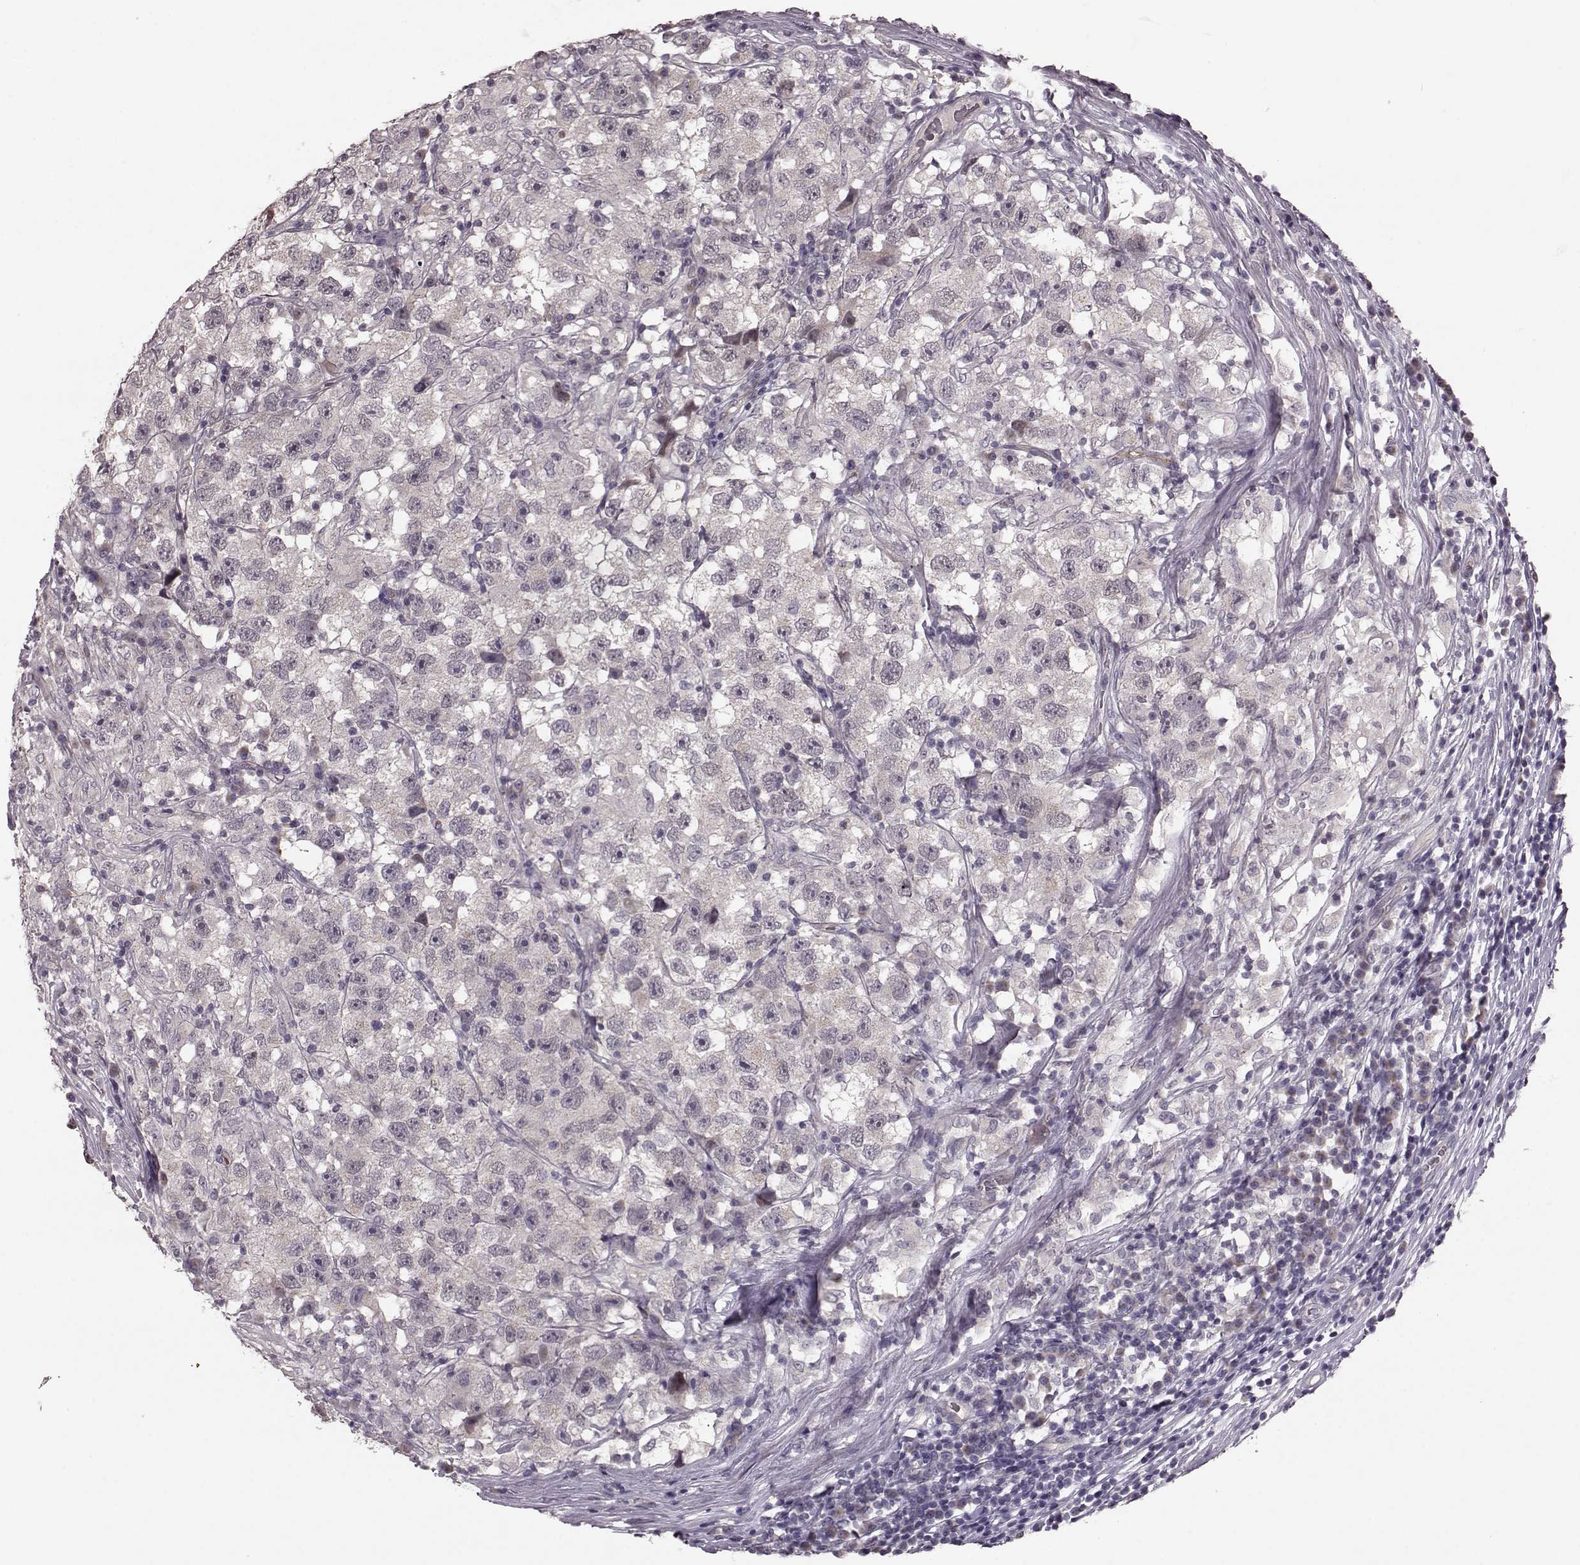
{"staining": {"intensity": "negative", "quantity": "none", "location": "none"}, "tissue": "testis cancer", "cell_type": "Tumor cells", "image_type": "cancer", "snomed": [{"axis": "morphology", "description": "Seminoma, NOS"}, {"axis": "topography", "description": "Testis"}], "caption": "A photomicrograph of human testis cancer (seminoma) is negative for staining in tumor cells.", "gene": "SLC52A3", "patient": {"sex": "male", "age": 26}}